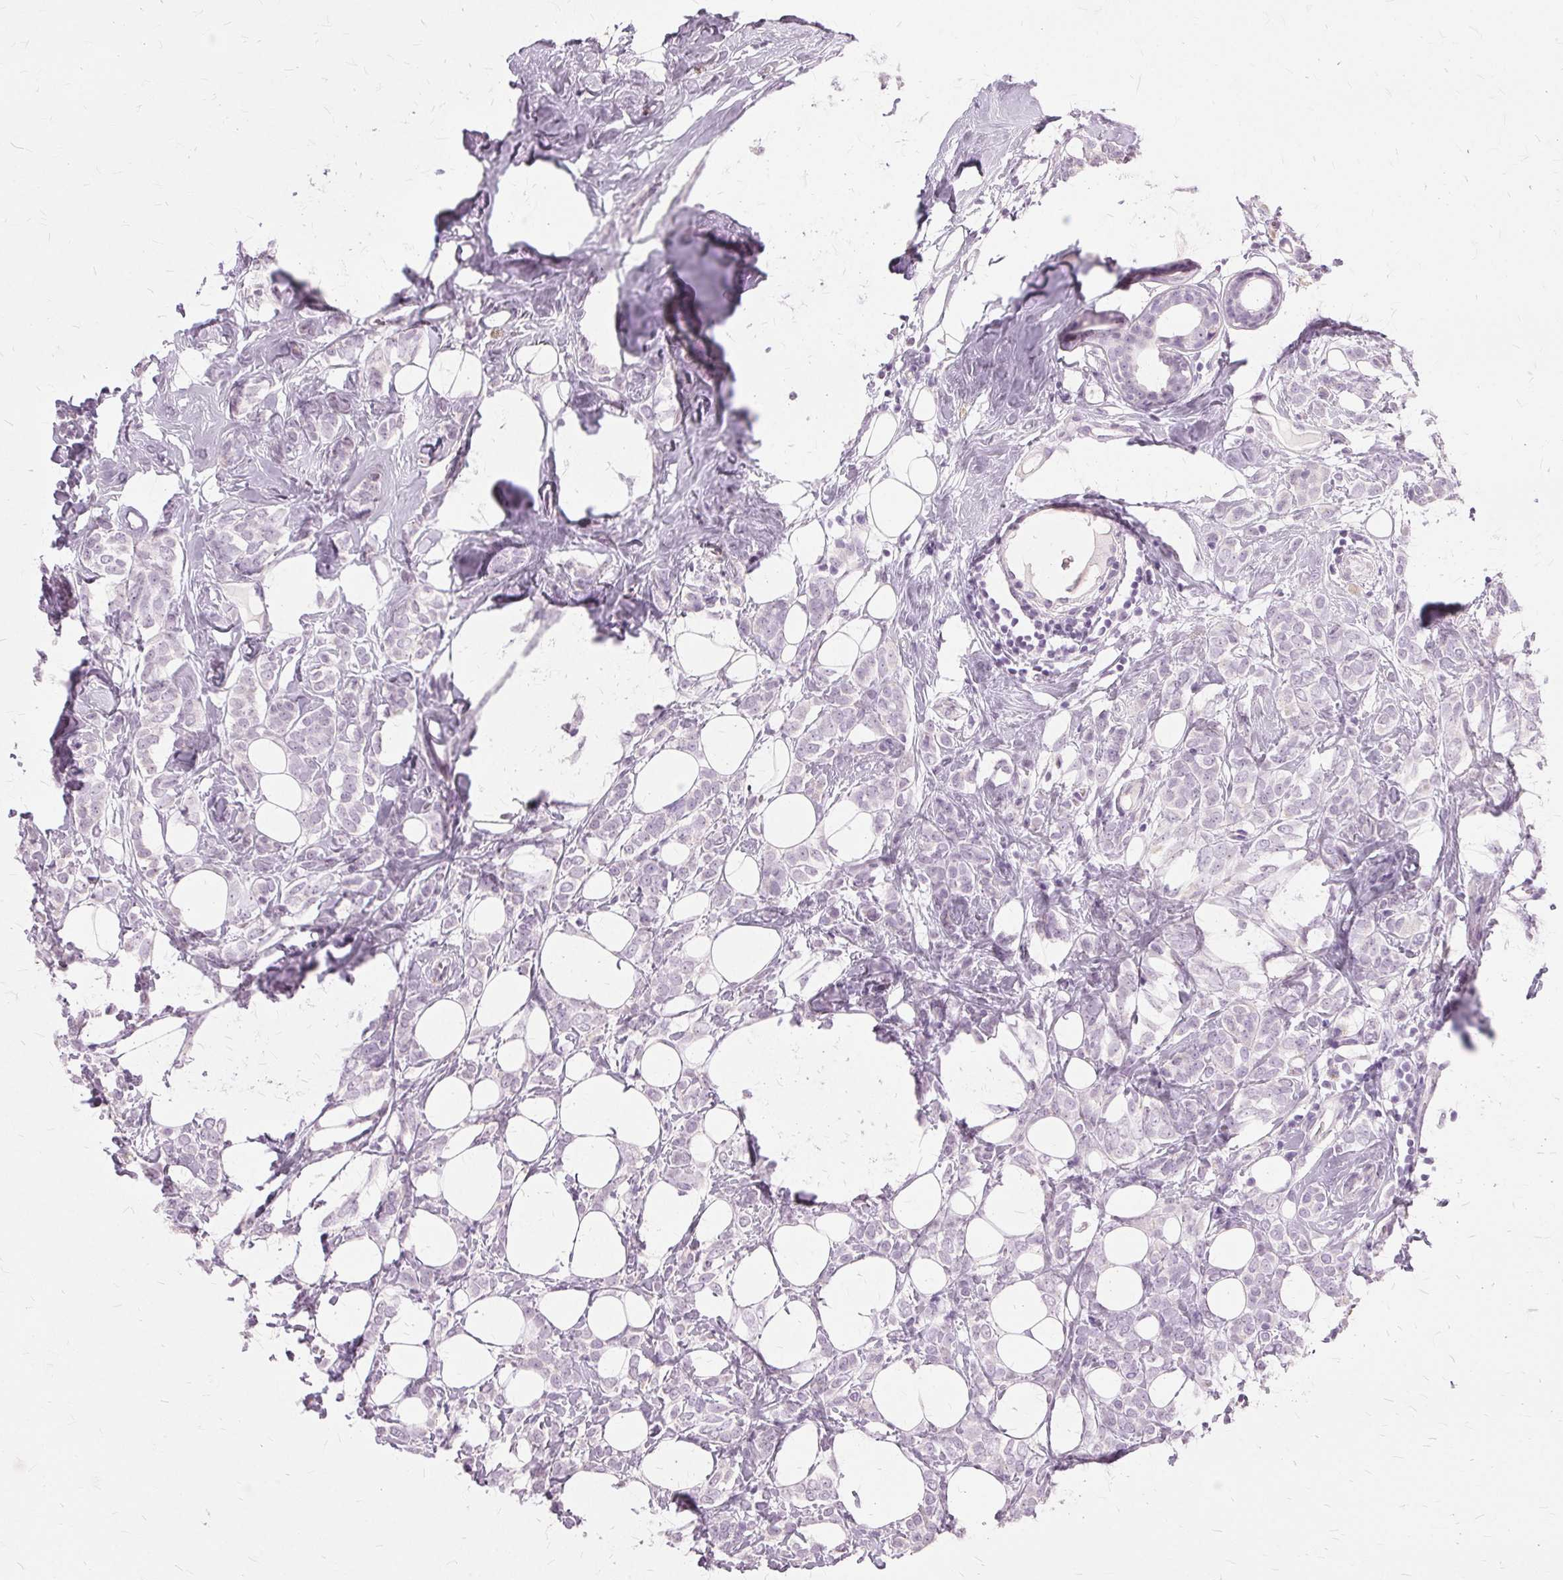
{"staining": {"intensity": "negative", "quantity": "none", "location": "none"}, "tissue": "breast cancer", "cell_type": "Tumor cells", "image_type": "cancer", "snomed": [{"axis": "morphology", "description": "Lobular carcinoma"}, {"axis": "topography", "description": "Breast"}], "caption": "Breast lobular carcinoma stained for a protein using immunohistochemistry (IHC) shows no positivity tumor cells.", "gene": "SLC45A3", "patient": {"sex": "female", "age": 49}}